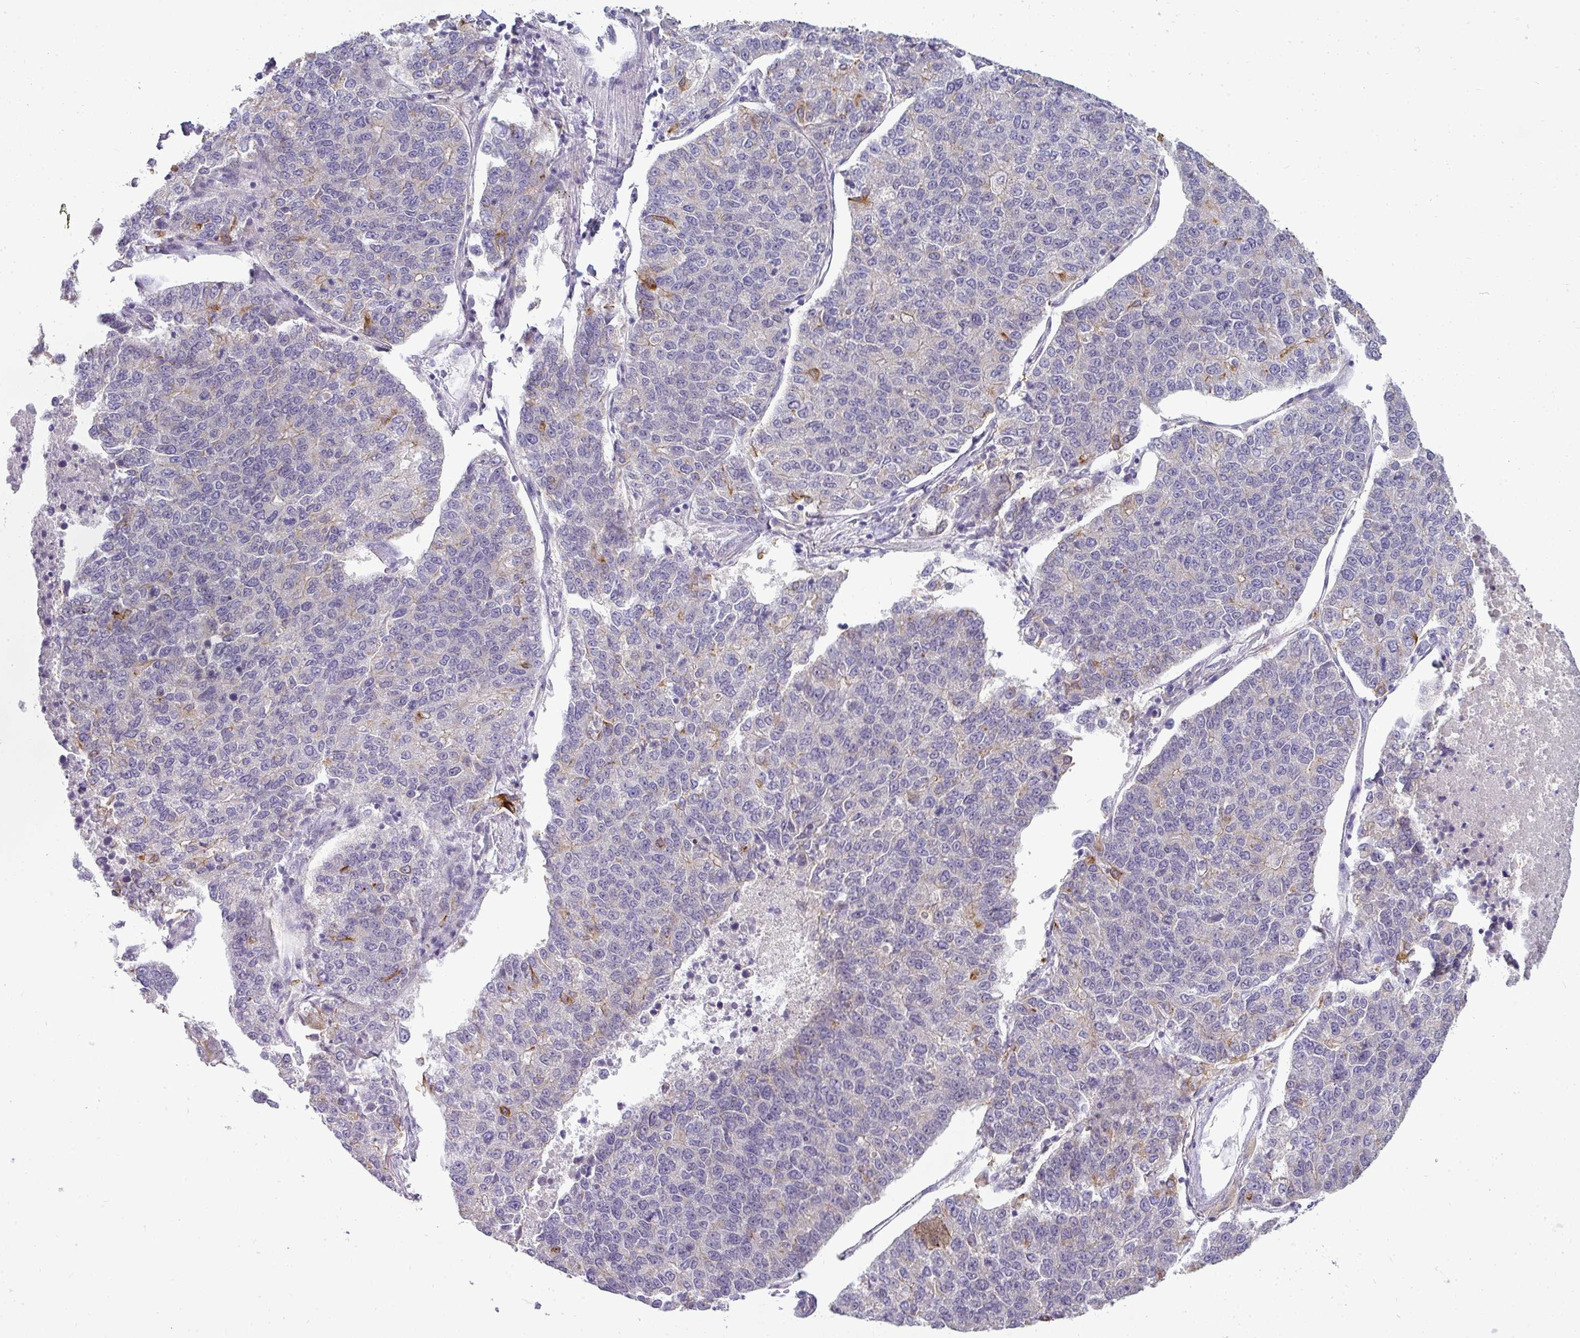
{"staining": {"intensity": "moderate", "quantity": "<25%", "location": "cytoplasmic/membranous"}, "tissue": "lung cancer", "cell_type": "Tumor cells", "image_type": "cancer", "snomed": [{"axis": "morphology", "description": "Adenocarcinoma, NOS"}, {"axis": "topography", "description": "Lung"}], "caption": "IHC of lung cancer demonstrates low levels of moderate cytoplasmic/membranous expression in approximately <25% of tumor cells.", "gene": "ASXL3", "patient": {"sex": "male", "age": 49}}